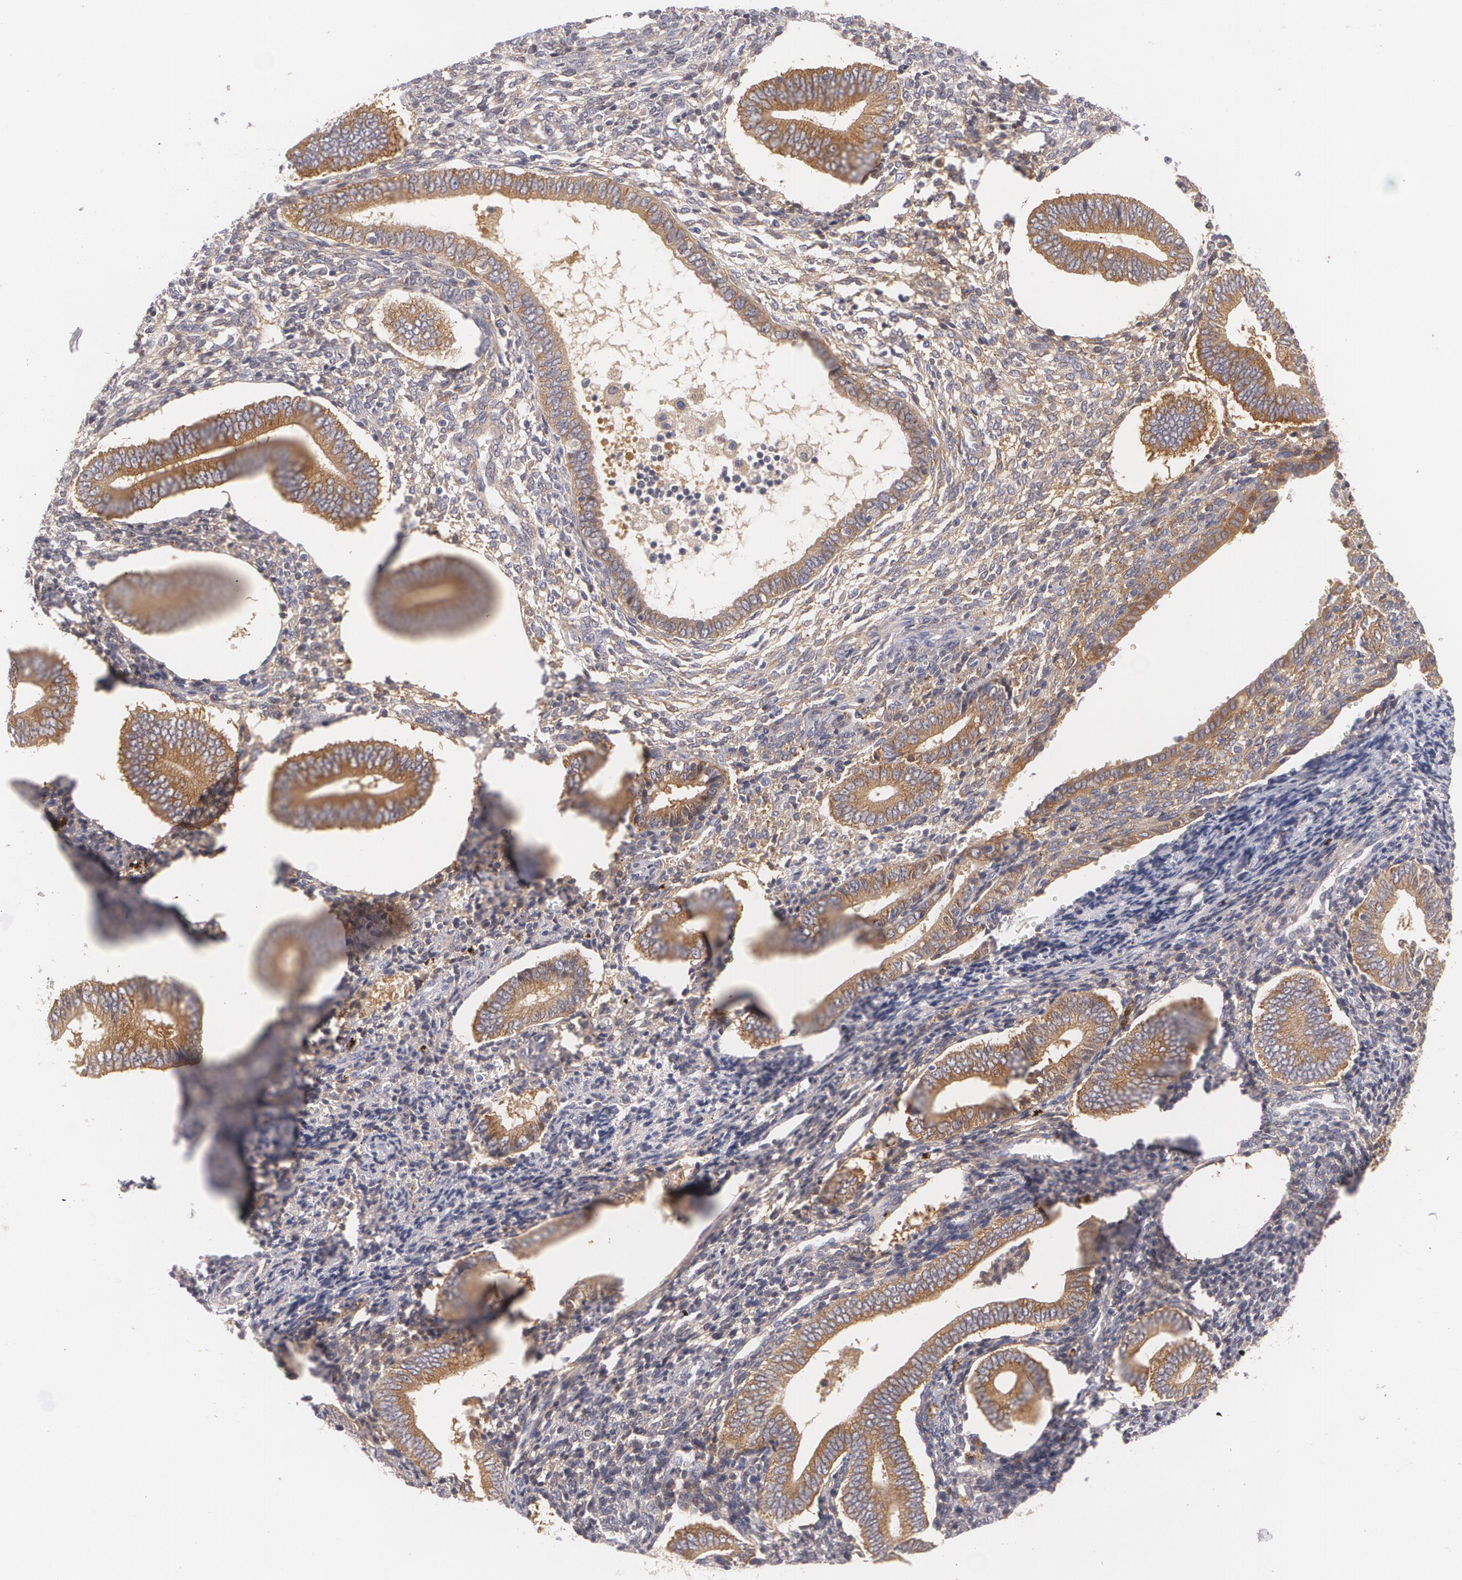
{"staining": {"intensity": "moderate", "quantity": "25%-75%", "location": "cytoplasmic/membranous"}, "tissue": "endometrium", "cell_type": "Cells in endometrial stroma", "image_type": "normal", "snomed": [{"axis": "morphology", "description": "Normal tissue, NOS"}, {"axis": "topography", "description": "Uterus"}, {"axis": "topography", "description": "Endometrium"}], "caption": "IHC micrograph of unremarkable human endometrium stained for a protein (brown), which reveals medium levels of moderate cytoplasmic/membranous expression in approximately 25%-75% of cells in endometrial stroma.", "gene": "CASK", "patient": {"sex": "female", "age": 33}}